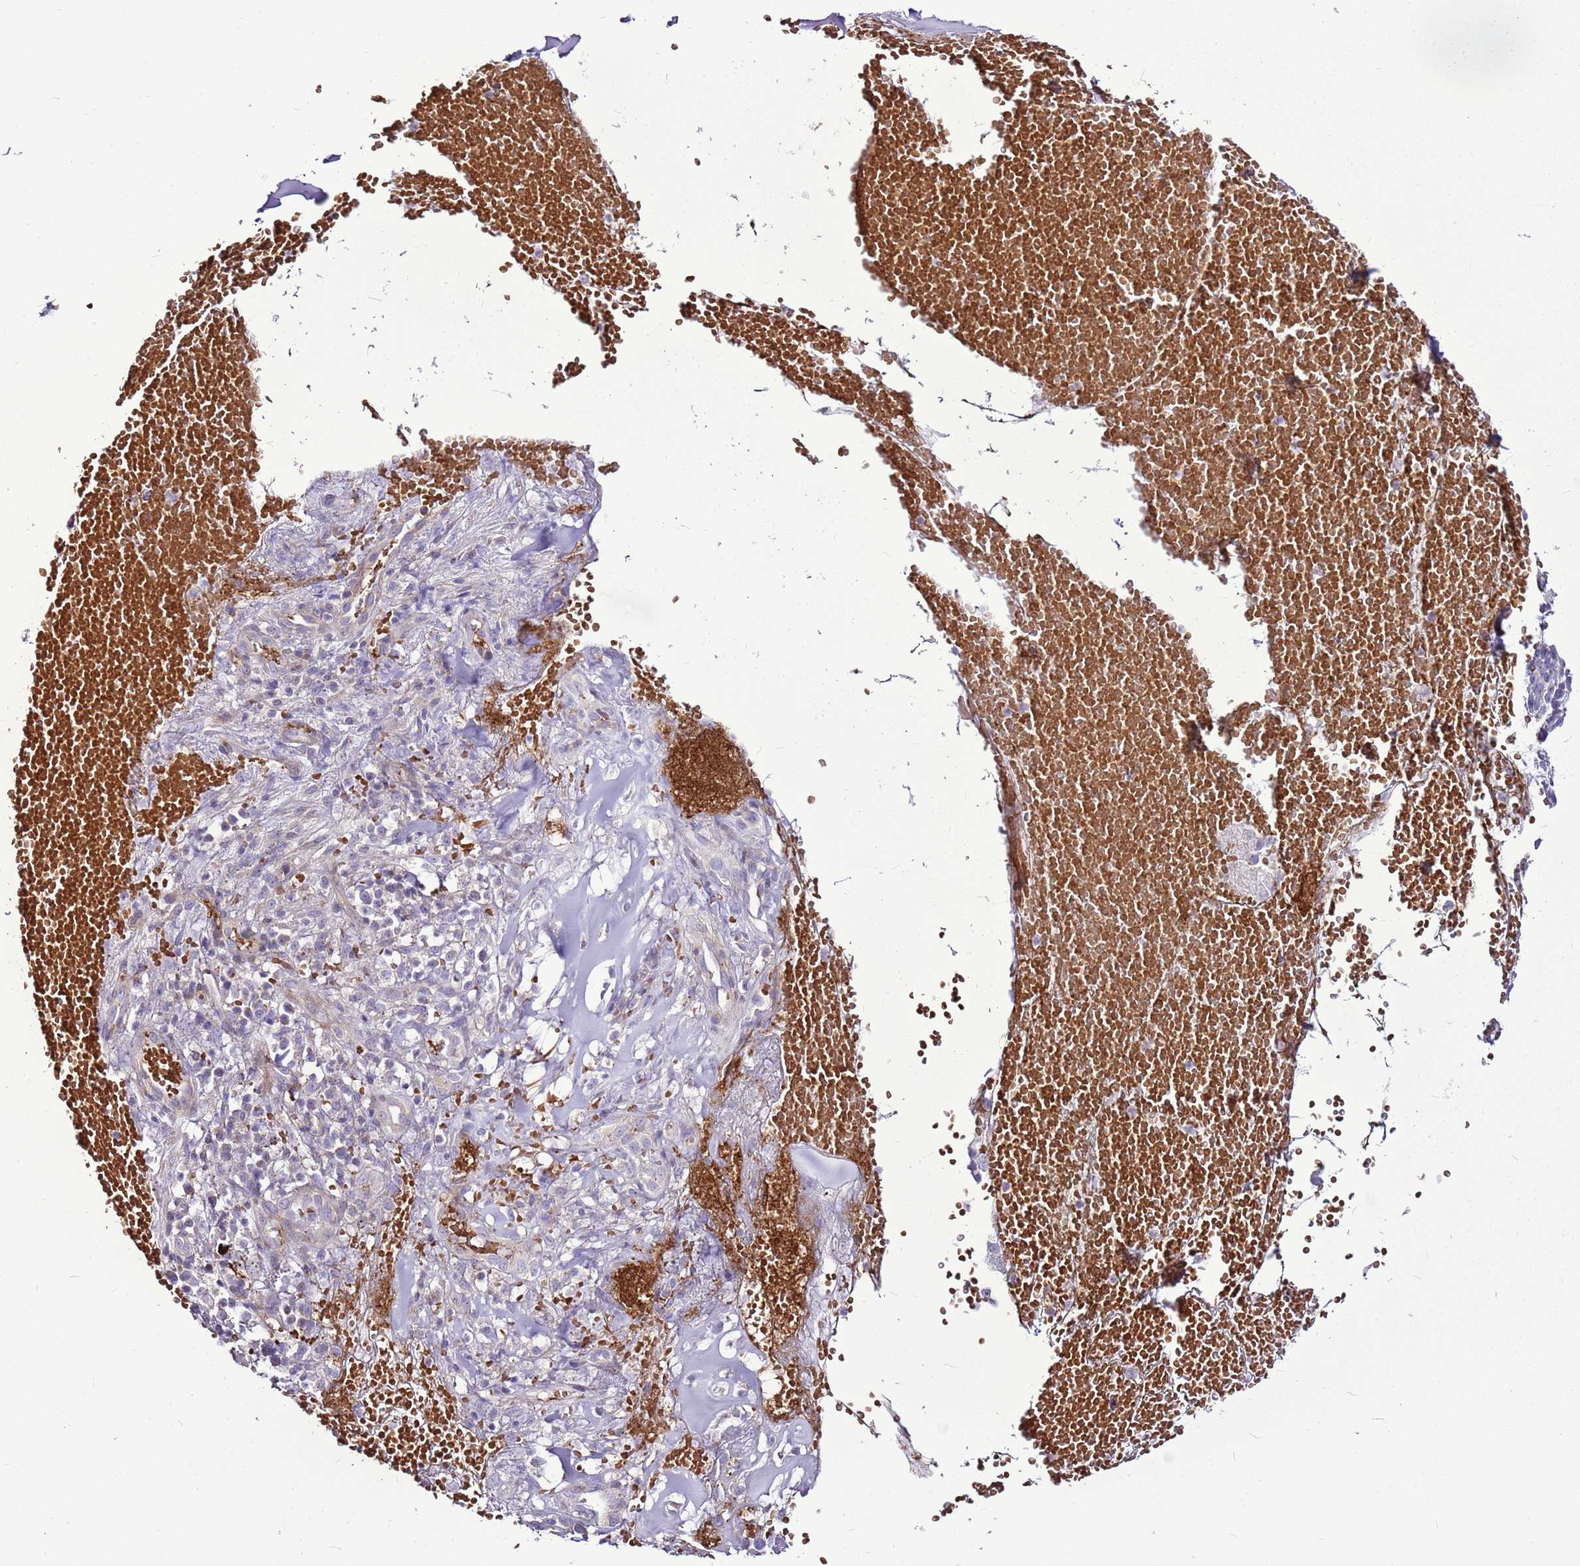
{"staining": {"intensity": "negative", "quantity": "none", "location": "none"}, "tissue": "adipose tissue", "cell_type": "Adipocytes", "image_type": "normal", "snomed": [{"axis": "morphology", "description": "Normal tissue, NOS"}, {"axis": "morphology", "description": "Basal cell carcinoma"}, {"axis": "topography", "description": "Cartilage tissue"}, {"axis": "topography", "description": "Nasopharynx"}, {"axis": "topography", "description": "Oral tissue"}], "caption": "The image reveals no significant staining in adipocytes of adipose tissue.", "gene": "CHAC2", "patient": {"sex": "female", "age": 77}}